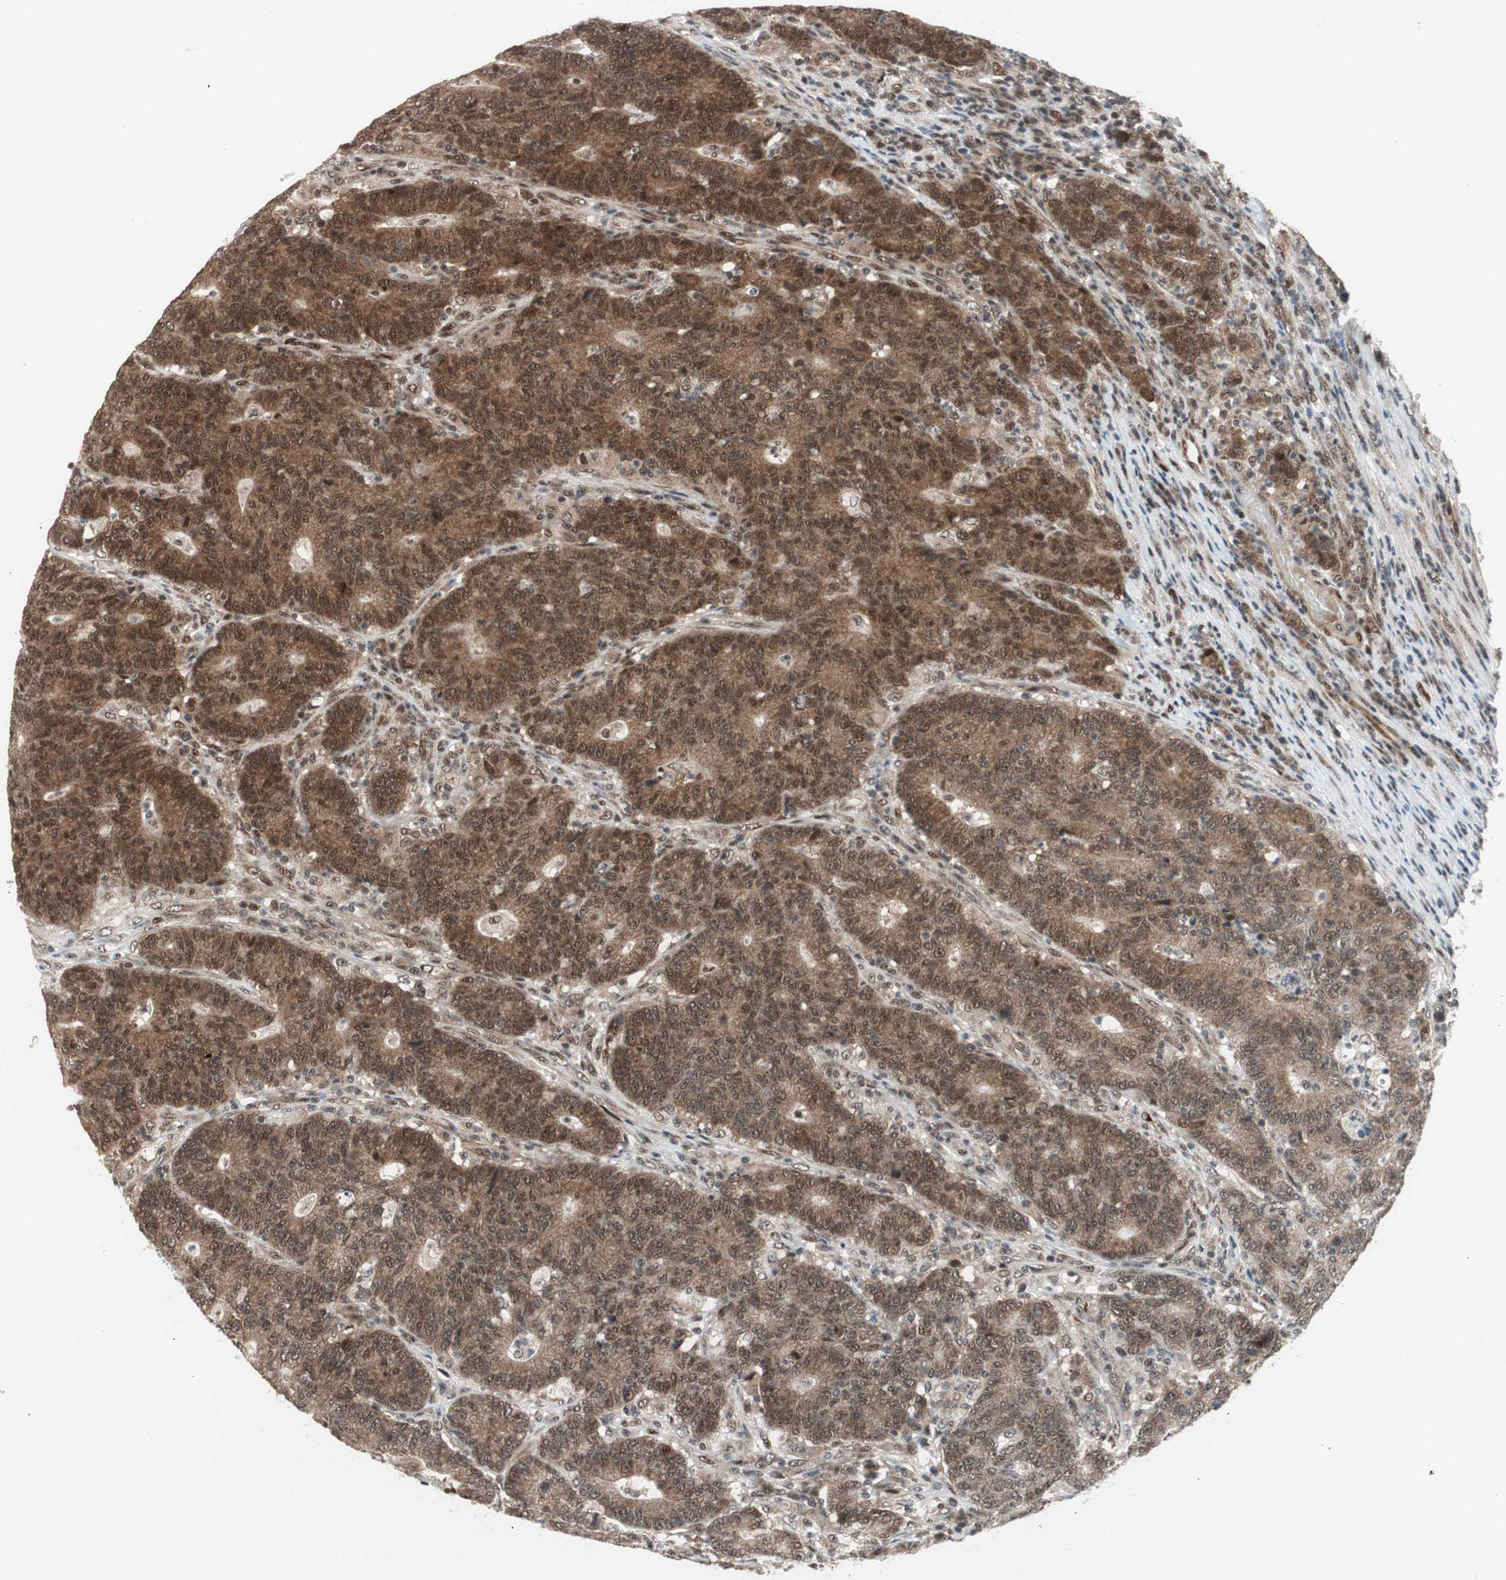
{"staining": {"intensity": "strong", "quantity": ">75%", "location": "cytoplasmic/membranous,nuclear"}, "tissue": "colorectal cancer", "cell_type": "Tumor cells", "image_type": "cancer", "snomed": [{"axis": "morphology", "description": "Normal tissue, NOS"}, {"axis": "morphology", "description": "Adenocarcinoma, NOS"}, {"axis": "topography", "description": "Colon"}], "caption": "DAB (3,3'-diaminobenzidine) immunohistochemical staining of adenocarcinoma (colorectal) exhibits strong cytoplasmic/membranous and nuclear protein expression in approximately >75% of tumor cells. The staining was performed using DAB (3,3'-diaminobenzidine) to visualize the protein expression in brown, while the nuclei were stained in blue with hematoxylin (Magnification: 20x).", "gene": "TCF12", "patient": {"sex": "female", "age": 75}}